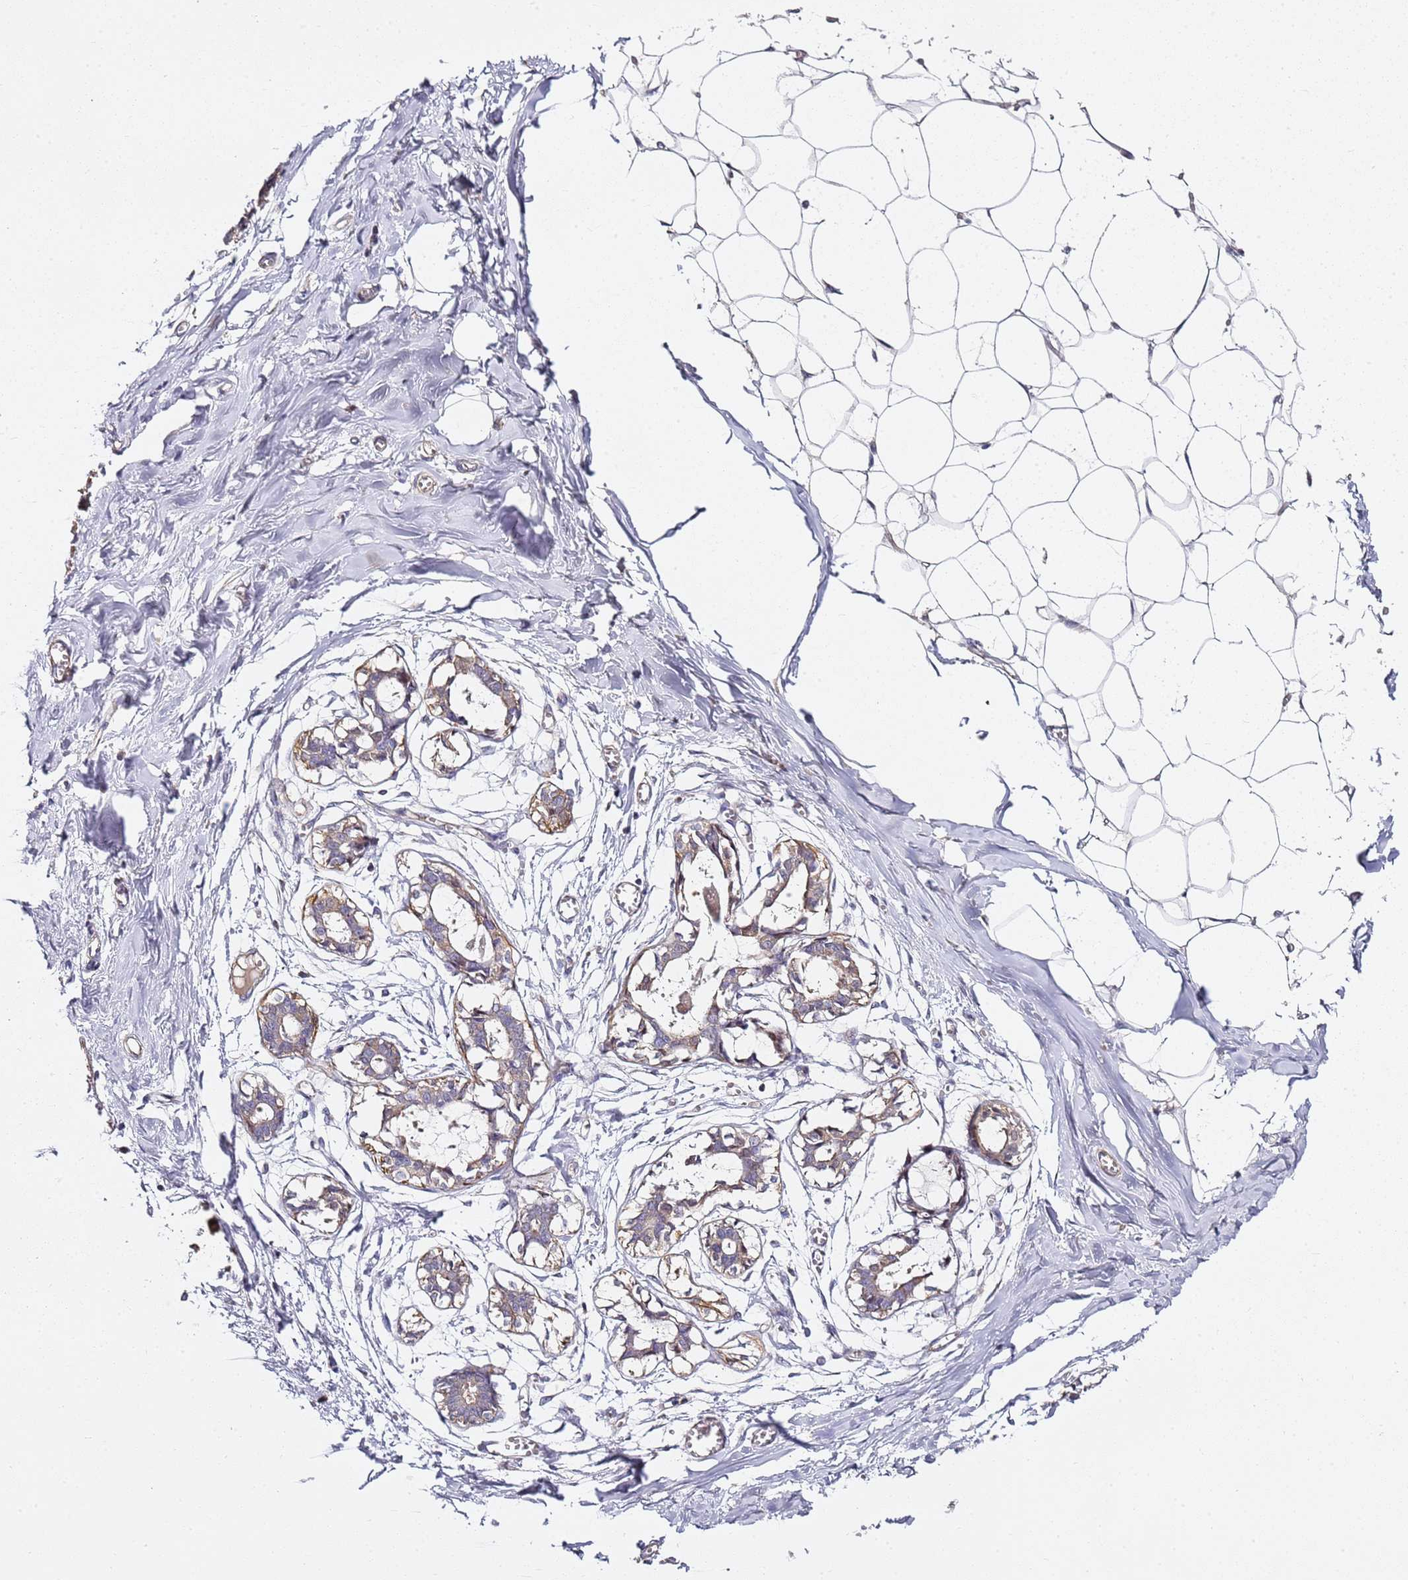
{"staining": {"intensity": "negative", "quantity": "none", "location": "none"}, "tissue": "breast", "cell_type": "Adipocytes", "image_type": "normal", "snomed": [{"axis": "morphology", "description": "Normal tissue, NOS"}, {"axis": "topography", "description": "Breast"}], "caption": "A high-resolution micrograph shows immunohistochemistry staining of benign breast, which displays no significant positivity in adipocytes.", "gene": "EPS8L1", "patient": {"sex": "female", "age": 27}}